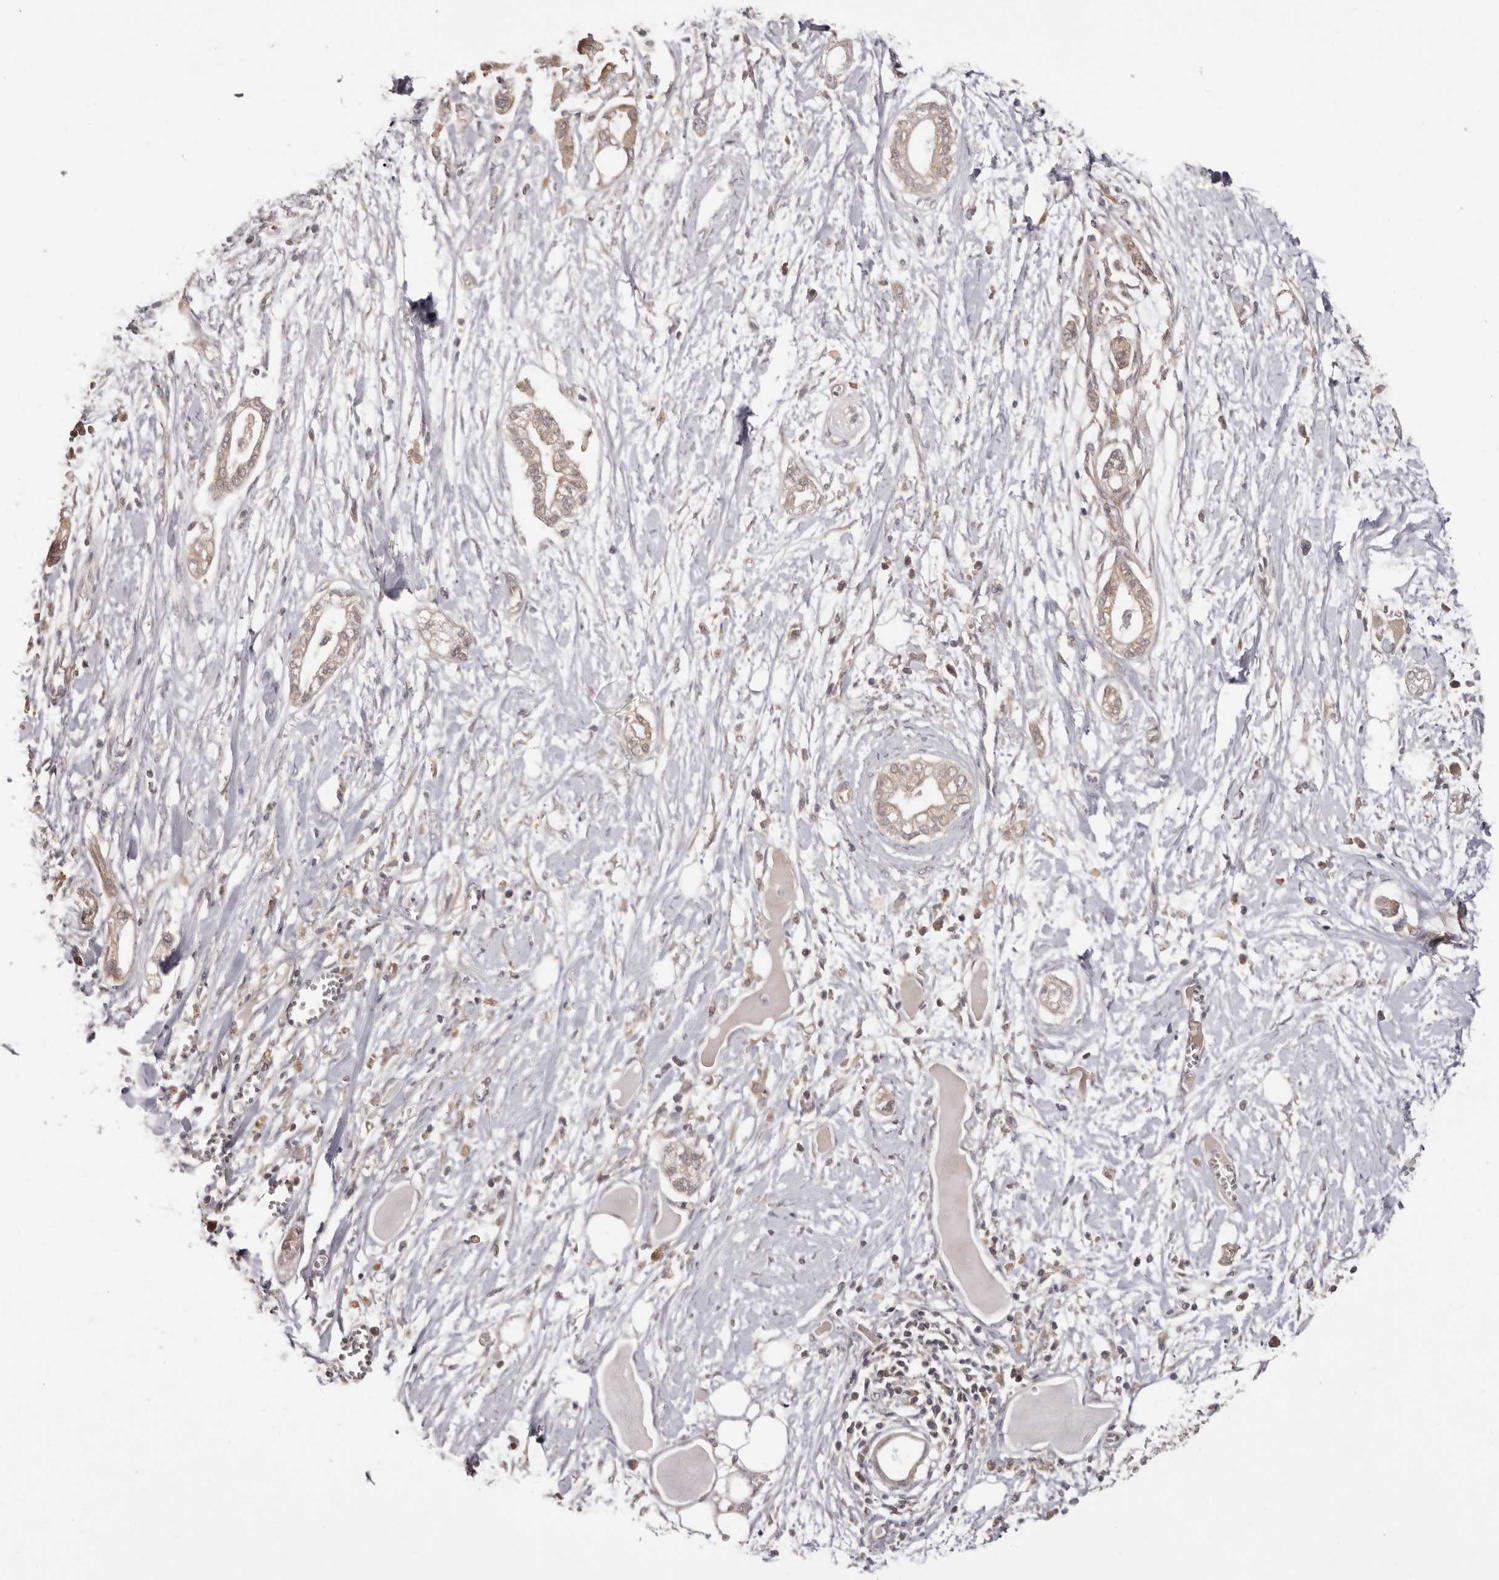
{"staining": {"intensity": "weak", "quantity": "25%-75%", "location": "cytoplasmic/membranous,nuclear"}, "tissue": "pancreatic cancer", "cell_type": "Tumor cells", "image_type": "cancer", "snomed": [{"axis": "morphology", "description": "Adenocarcinoma, NOS"}, {"axis": "topography", "description": "Pancreas"}], "caption": "A high-resolution histopathology image shows immunohistochemistry staining of adenocarcinoma (pancreatic), which reveals weak cytoplasmic/membranous and nuclear staining in approximately 25%-75% of tumor cells.", "gene": "EEF1E1", "patient": {"sex": "male", "age": 68}}